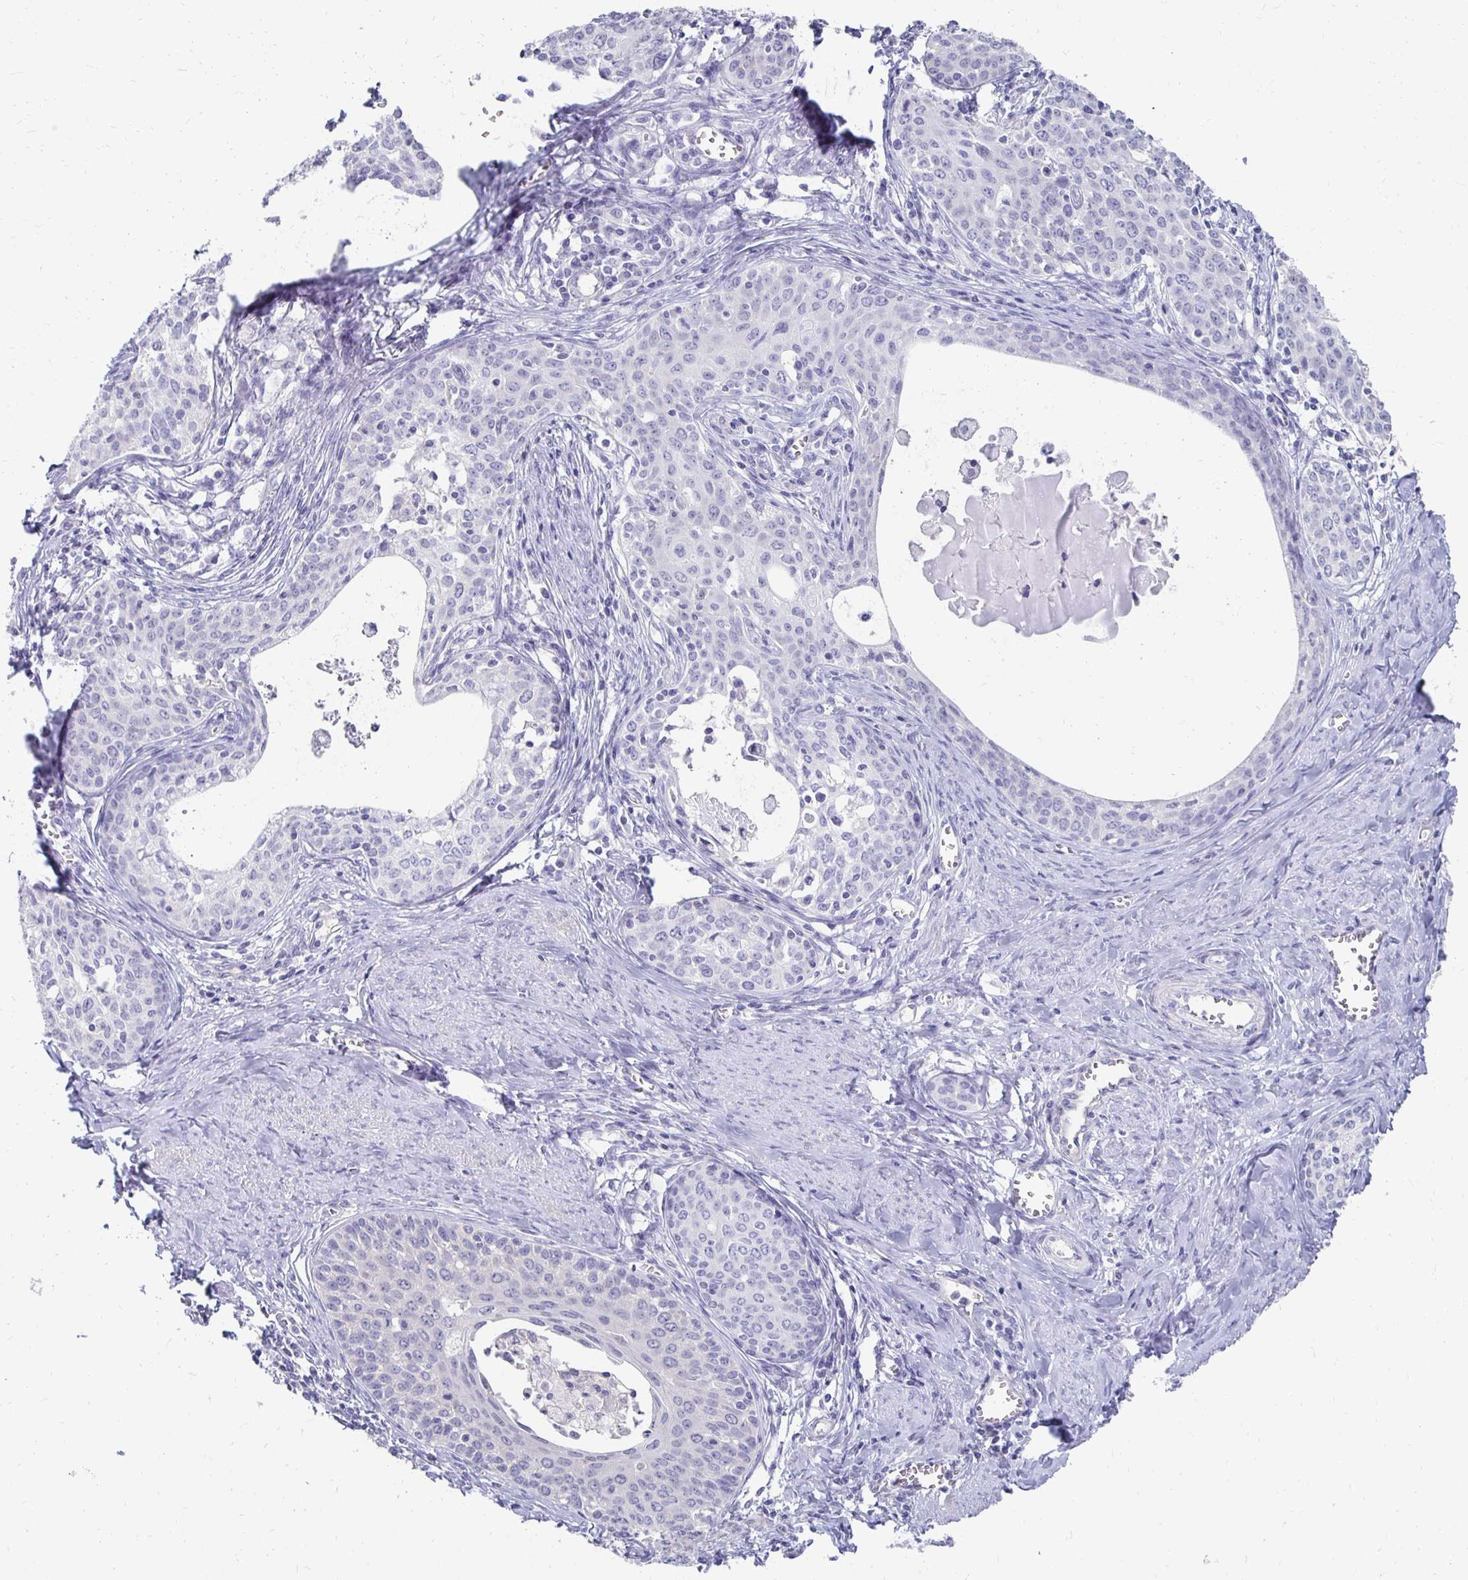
{"staining": {"intensity": "negative", "quantity": "none", "location": "none"}, "tissue": "cervical cancer", "cell_type": "Tumor cells", "image_type": "cancer", "snomed": [{"axis": "morphology", "description": "Squamous cell carcinoma, NOS"}, {"axis": "morphology", "description": "Adenocarcinoma, NOS"}, {"axis": "topography", "description": "Cervix"}], "caption": "High power microscopy micrograph of an immunohistochemistry photomicrograph of cervical cancer (squamous cell carcinoma), revealing no significant staining in tumor cells. (Immunohistochemistry (ihc), brightfield microscopy, high magnification).", "gene": "SYCP3", "patient": {"sex": "female", "age": 52}}